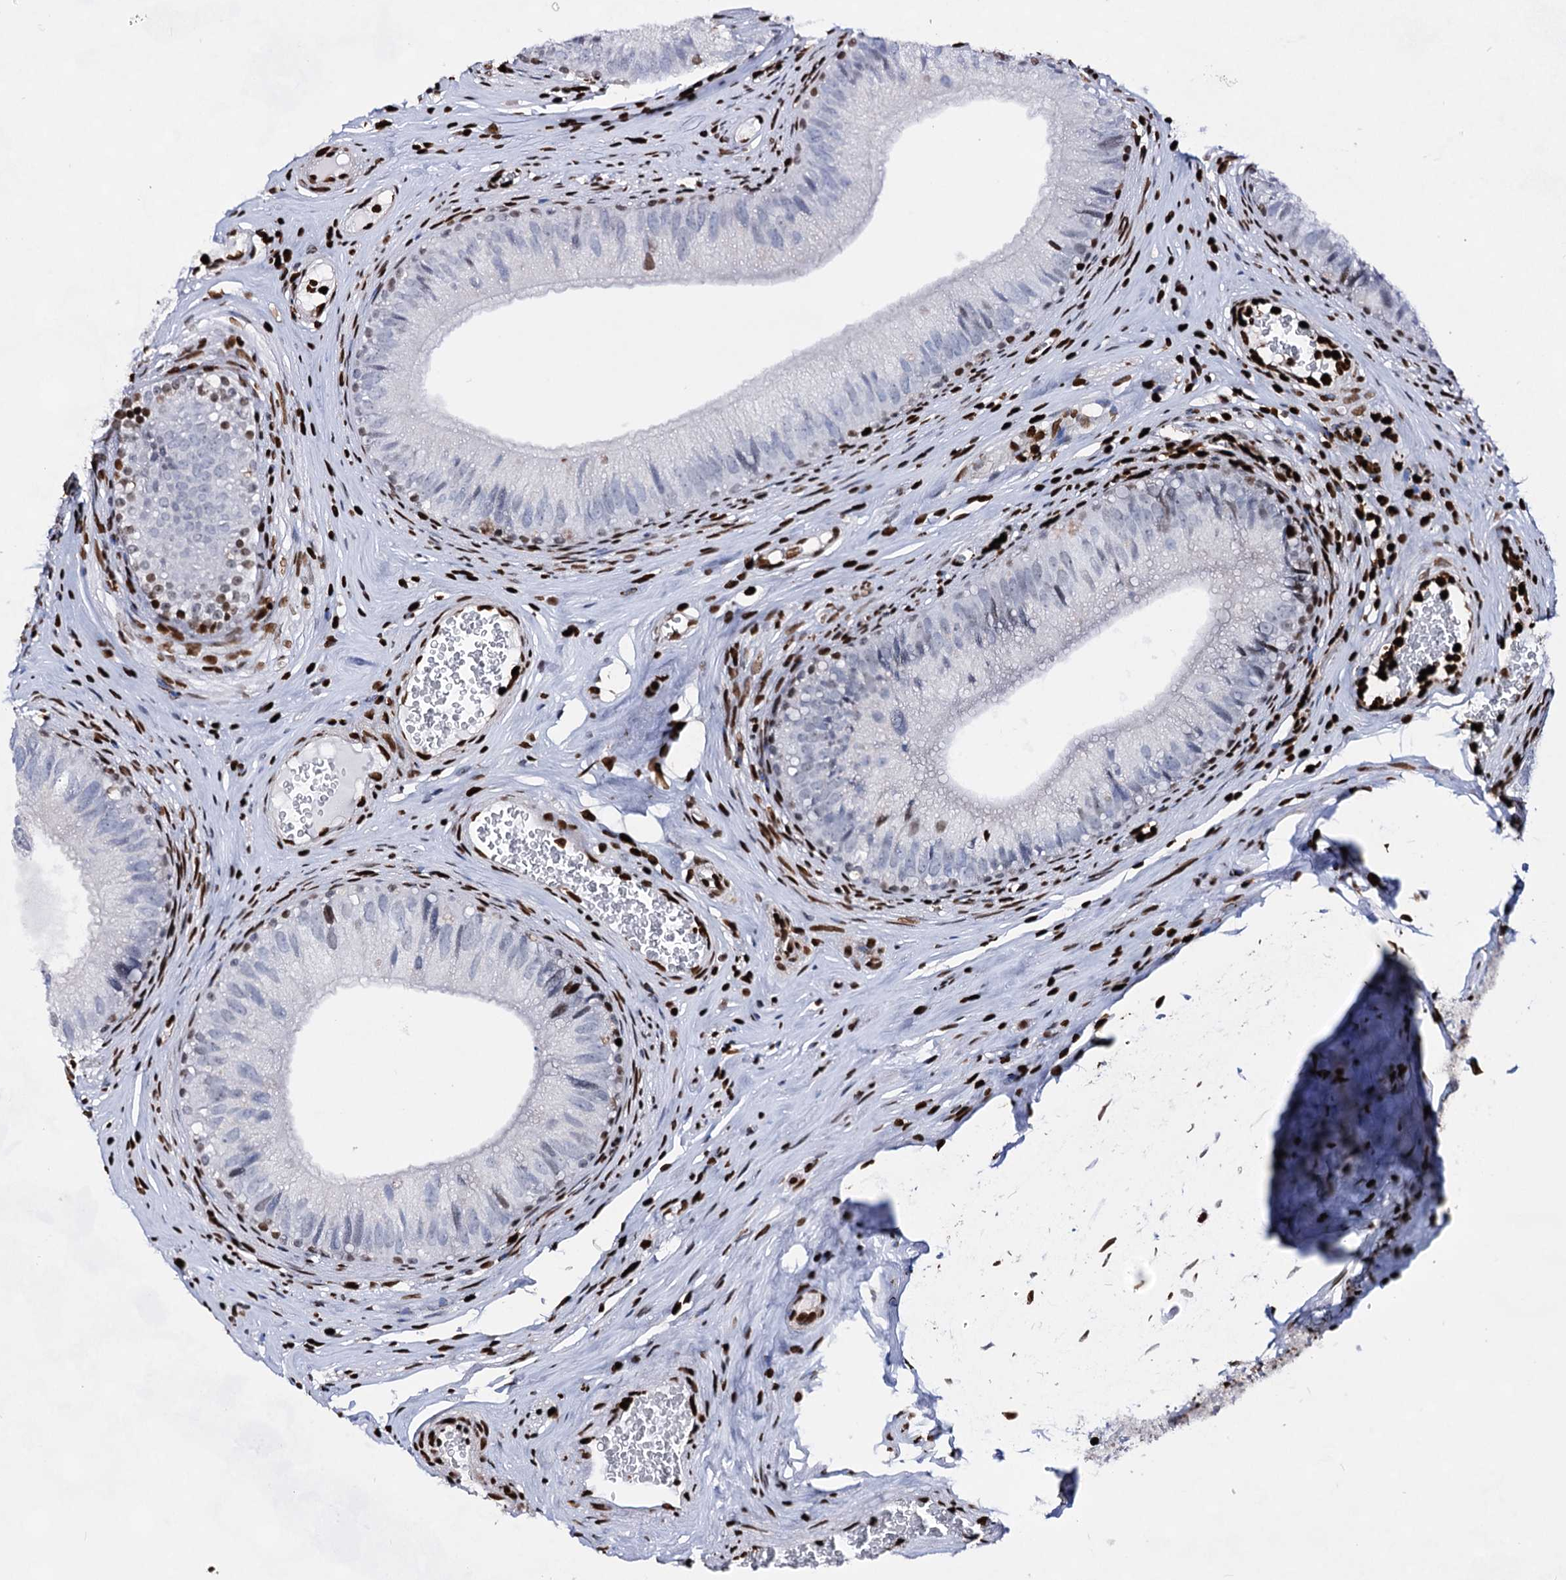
{"staining": {"intensity": "moderate", "quantity": "<25%", "location": "nuclear"}, "tissue": "epididymis", "cell_type": "Glandular cells", "image_type": "normal", "snomed": [{"axis": "morphology", "description": "Normal tissue, NOS"}, {"axis": "topography", "description": "Epididymis"}], "caption": "DAB (3,3'-diaminobenzidine) immunohistochemical staining of benign epididymis shows moderate nuclear protein staining in about <25% of glandular cells.", "gene": "HMGB2", "patient": {"sex": "male", "age": 36}}